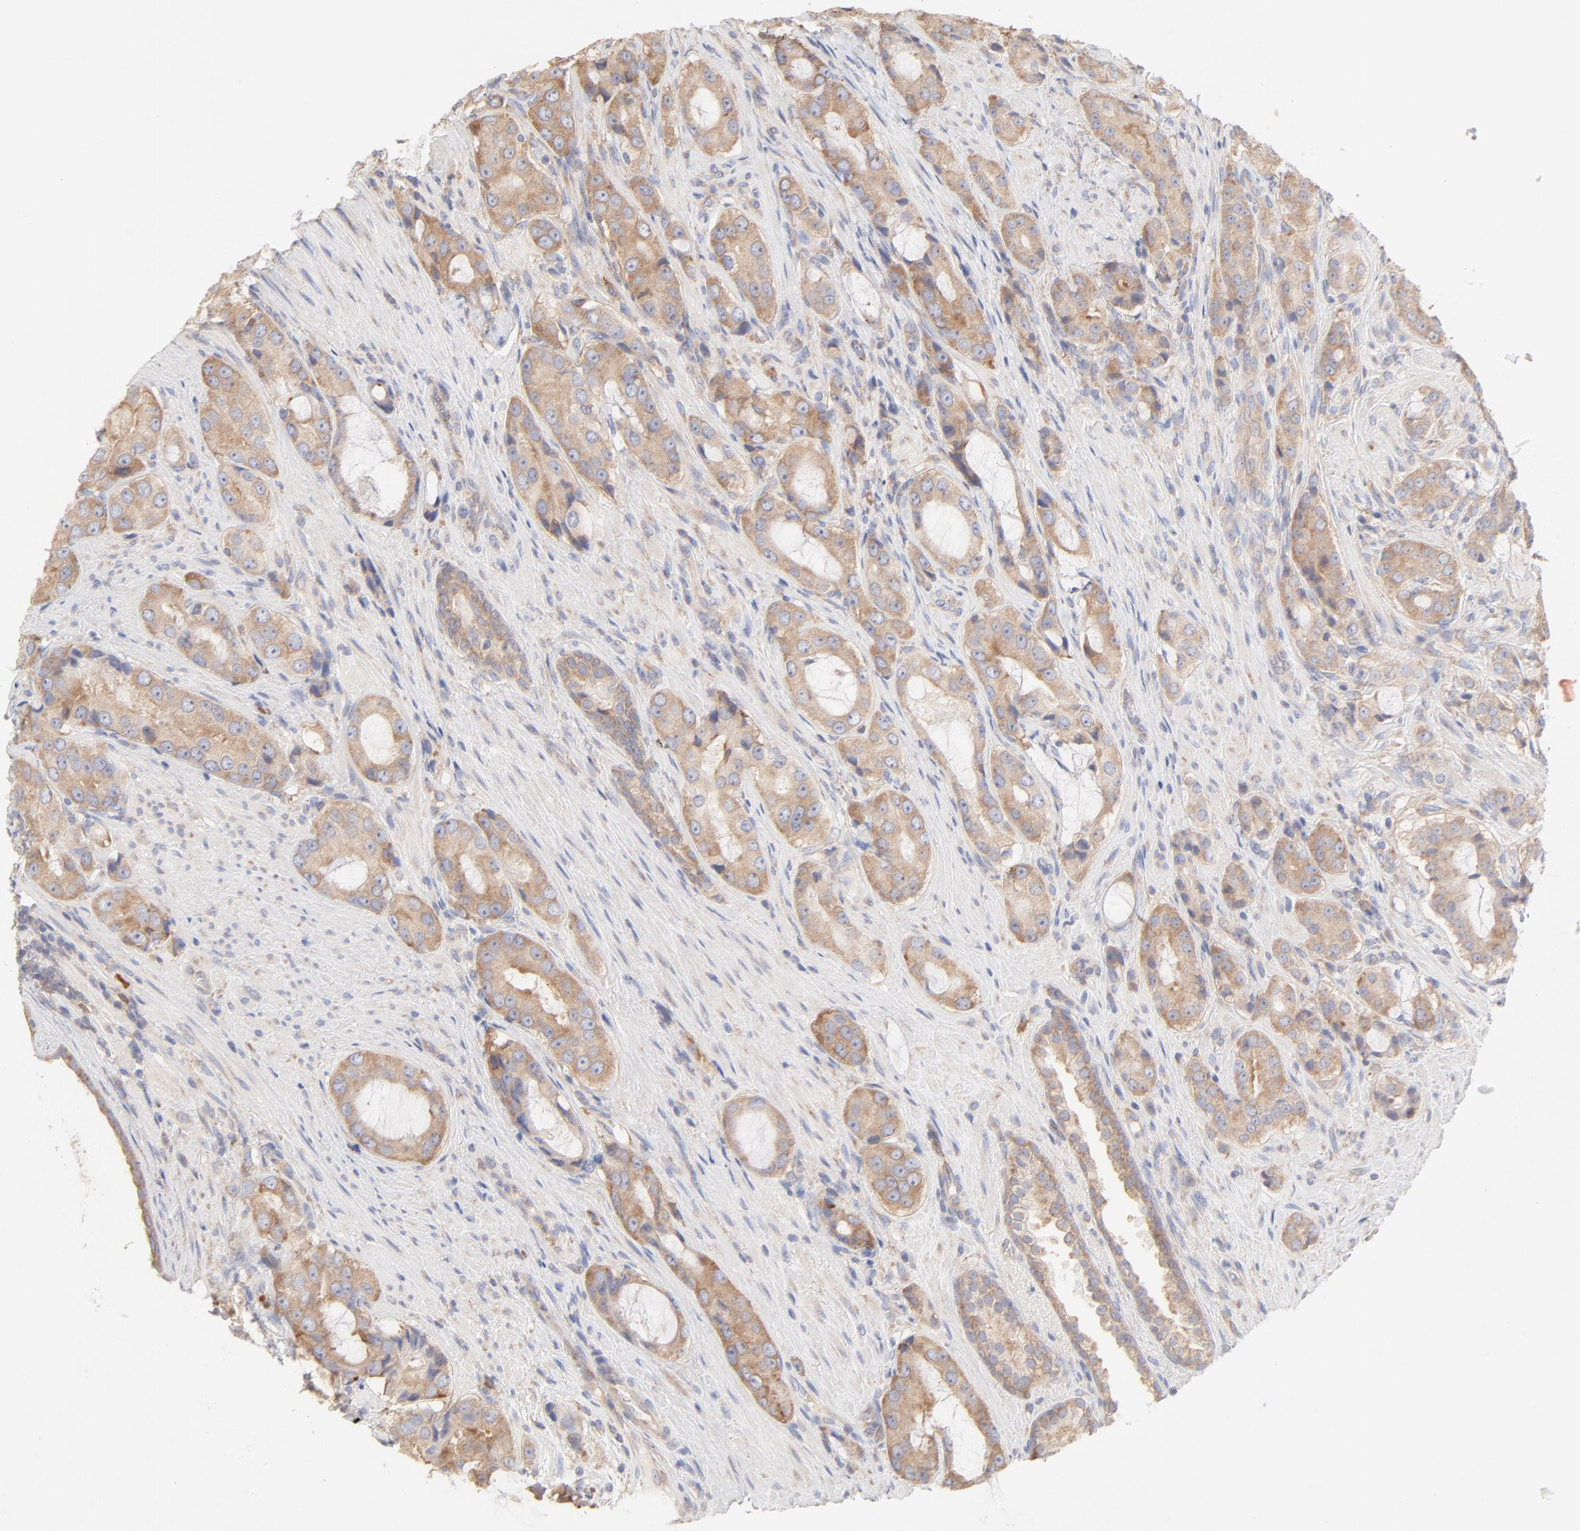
{"staining": {"intensity": "moderate", "quantity": ">75%", "location": "cytoplasmic/membranous"}, "tissue": "prostate cancer", "cell_type": "Tumor cells", "image_type": "cancer", "snomed": [{"axis": "morphology", "description": "Adenocarcinoma, High grade"}, {"axis": "topography", "description": "Prostate"}], "caption": "A brown stain shows moderate cytoplasmic/membranous positivity of a protein in human prostate cancer (high-grade adenocarcinoma) tumor cells.", "gene": "RPS21", "patient": {"sex": "male", "age": 72}}